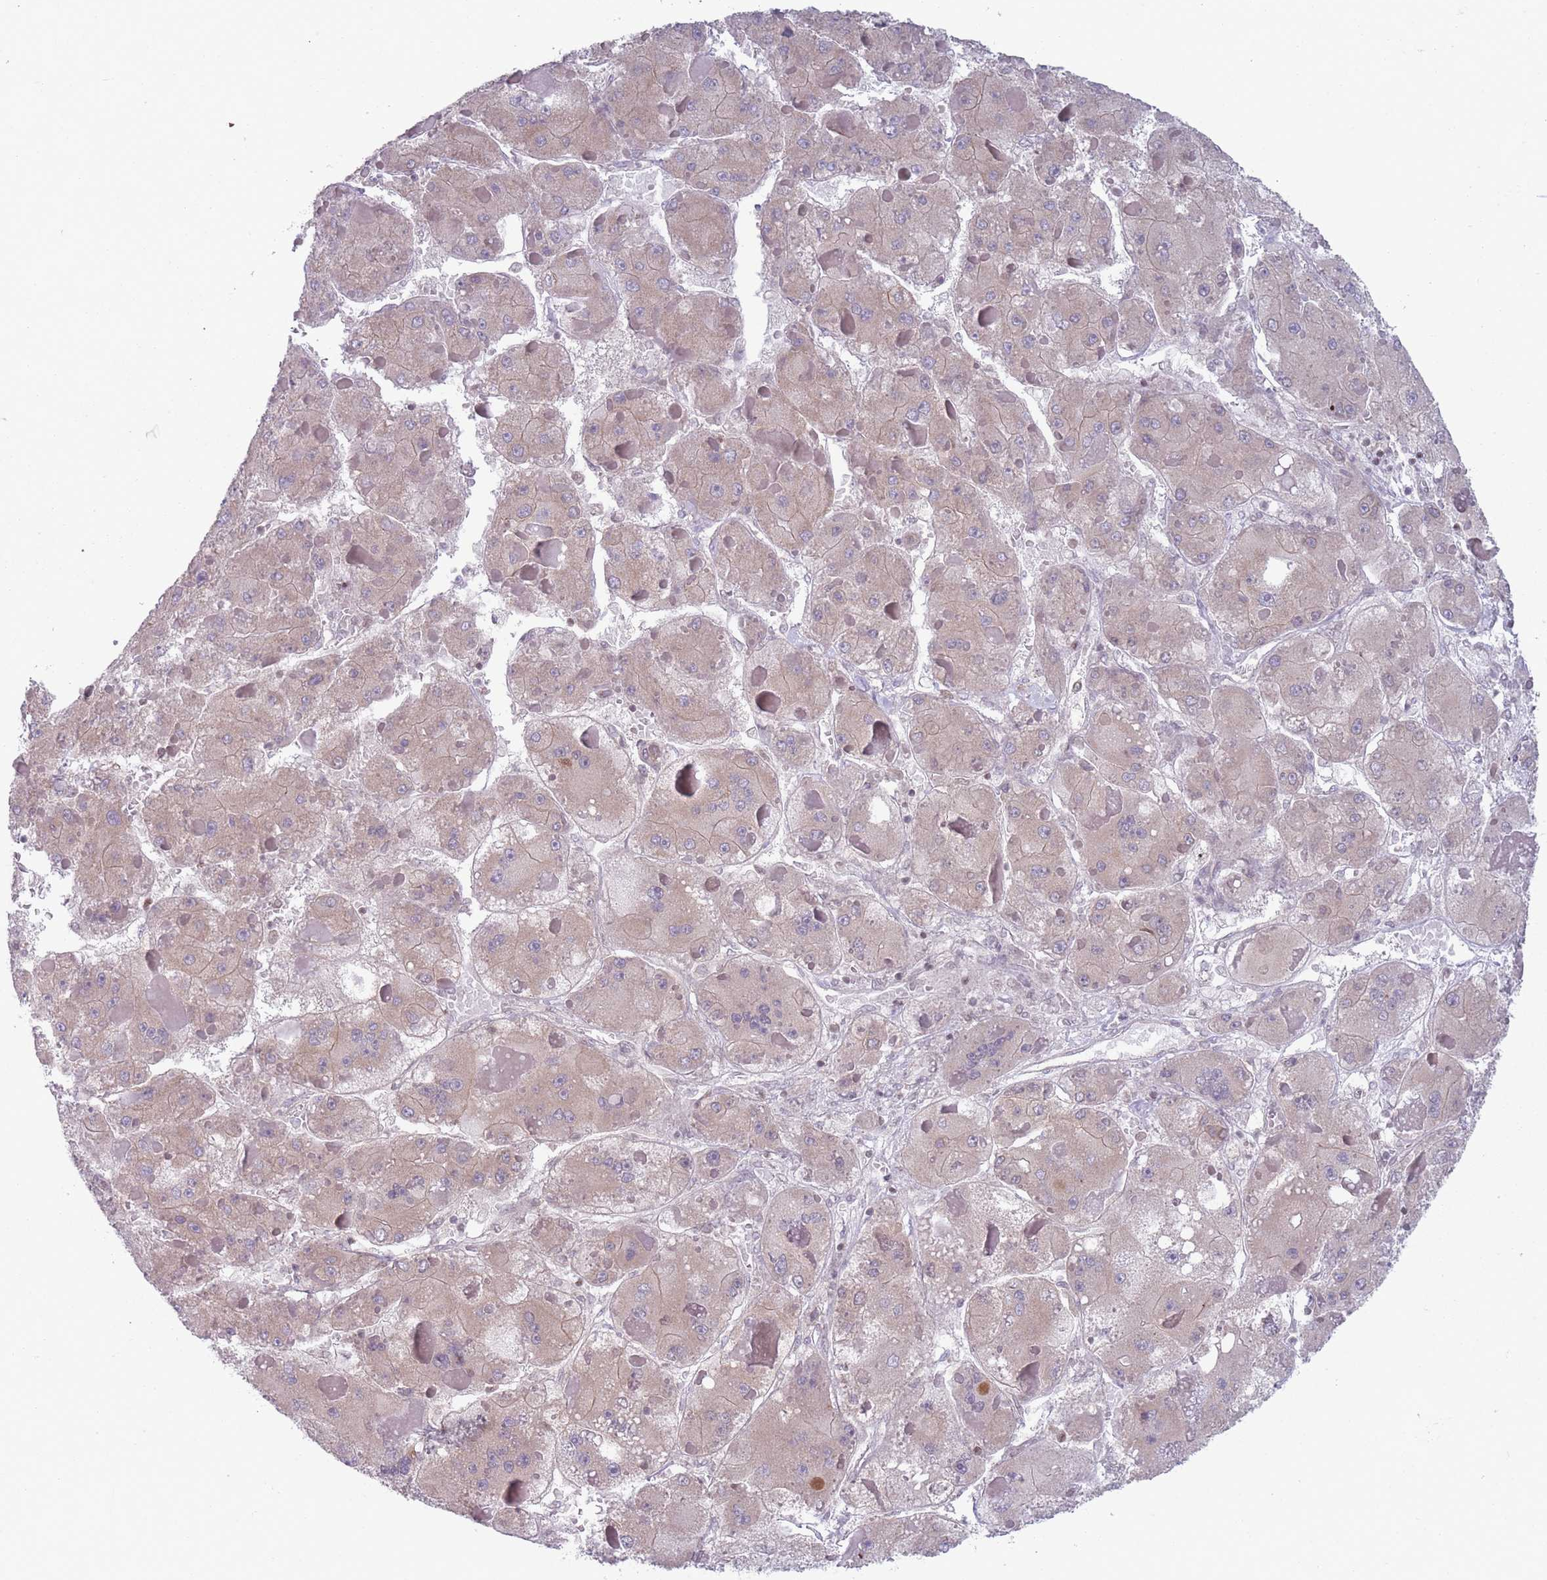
{"staining": {"intensity": "weak", "quantity": ">75%", "location": "cytoplasmic/membranous"}, "tissue": "liver cancer", "cell_type": "Tumor cells", "image_type": "cancer", "snomed": [{"axis": "morphology", "description": "Carcinoma, Hepatocellular, NOS"}, {"axis": "topography", "description": "Liver"}], "caption": "An IHC image of tumor tissue is shown. Protein staining in brown shows weak cytoplasmic/membranous positivity in hepatocellular carcinoma (liver) within tumor cells.", "gene": "VRK2", "patient": {"sex": "female", "age": 73}}